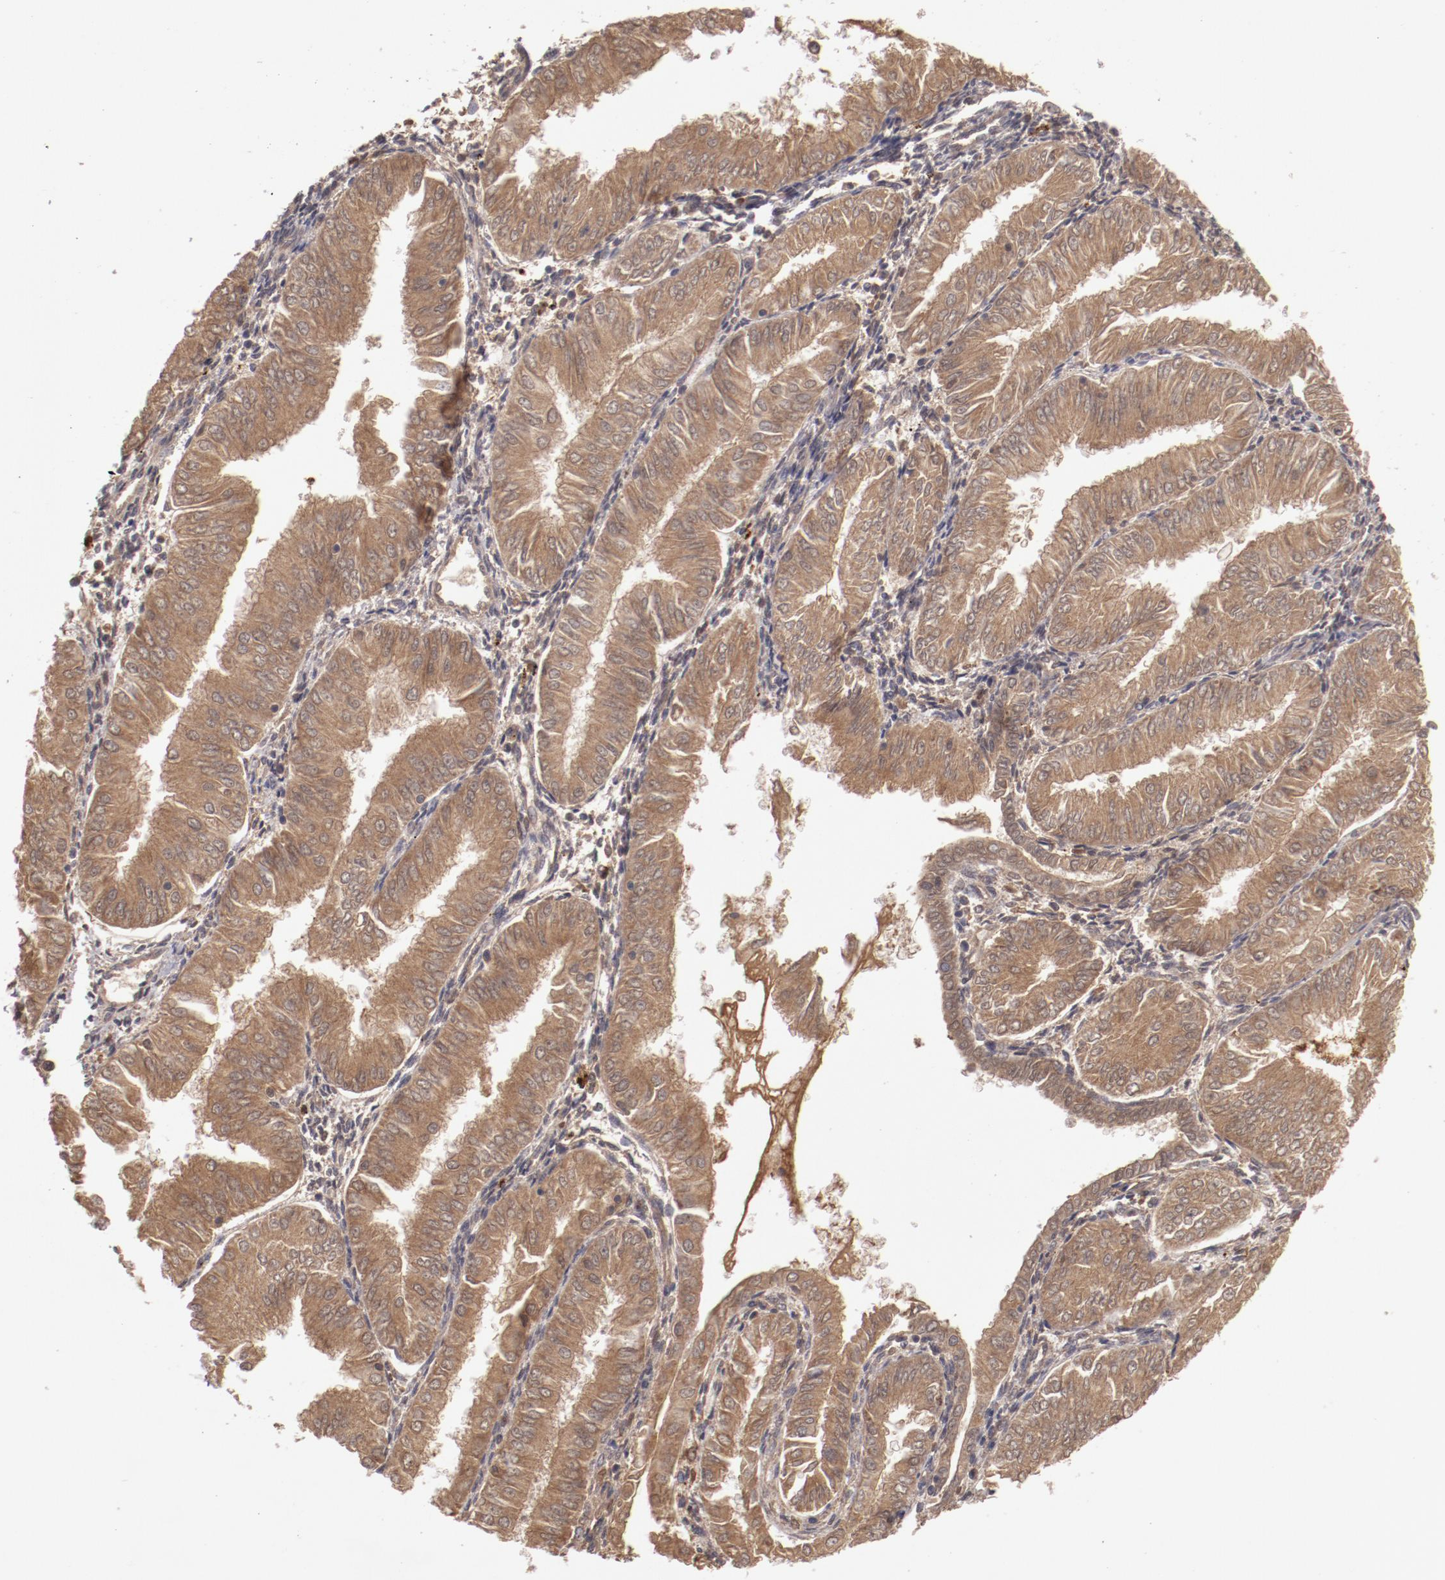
{"staining": {"intensity": "moderate", "quantity": ">75%", "location": "cytoplasmic/membranous"}, "tissue": "endometrial cancer", "cell_type": "Tumor cells", "image_type": "cancer", "snomed": [{"axis": "morphology", "description": "Adenocarcinoma, NOS"}, {"axis": "topography", "description": "Endometrium"}], "caption": "DAB immunohistochemical staining of human endometrial adenocarcinoma shows moderate cytoplasmic/membranous protein staining in about >75% of tumor cells.", "gene": "CP", "patient": {"sex": "female", "age": 53}}